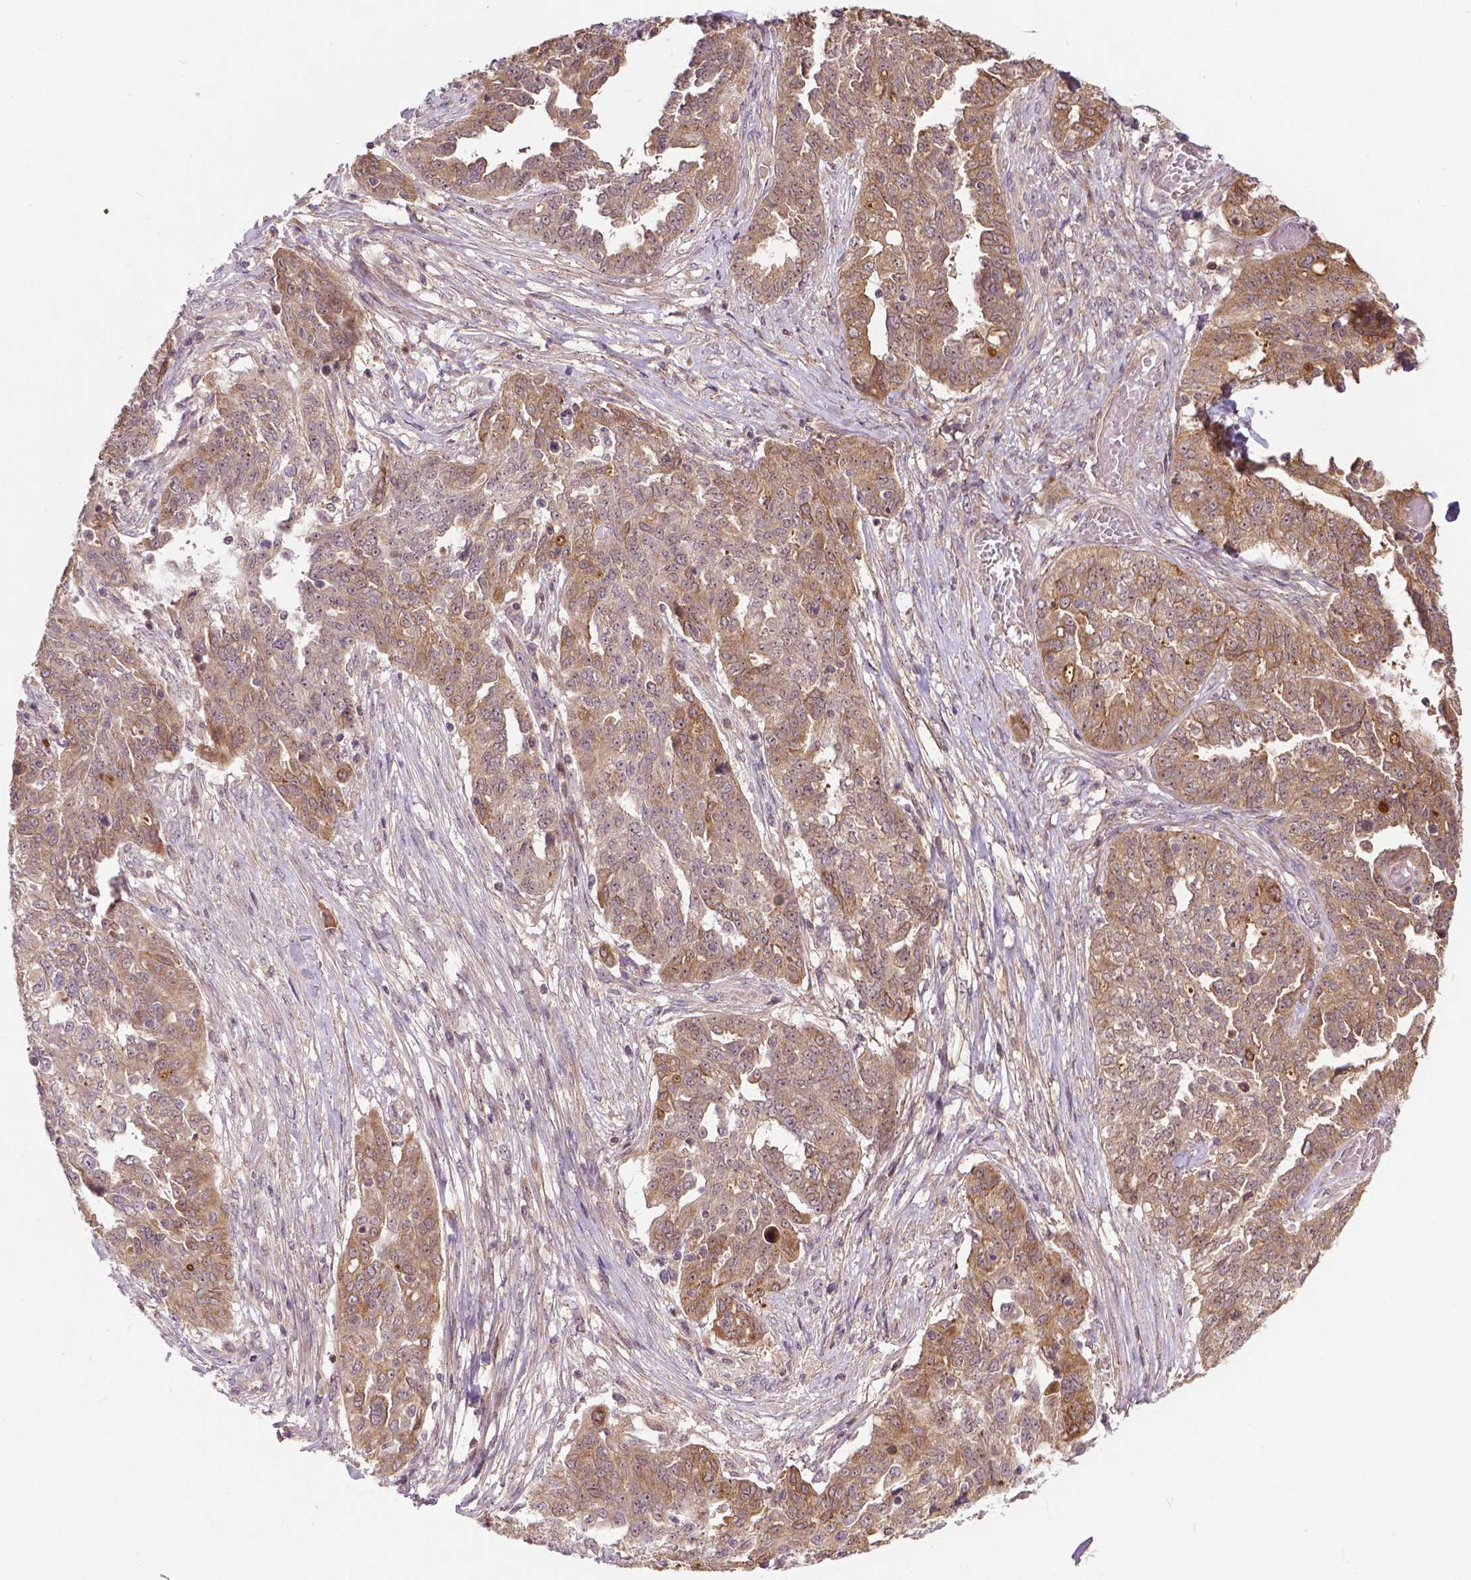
{"staining": {"intensity": "moderate", "quantity": ">75%", "location": "cytoplasmic/membranous"}, "tissue": "ovarian cancer", "cell_type": "Tumor cells", "image_type": "cancer", "snomed": [{"axis": "morphology", "description": "Cystadenocarcinoma, serous, NOS"}, {"axis": "topography", "description": "Ovary"}], "caption": "Immunohistochemistry of human ovarian cancer shows medium levels of moderate cytoplasmic/membranous expression in about >75% of tumor cells.", "gene": "PARP3", "patient": {"sex": "female", "age": 67}}